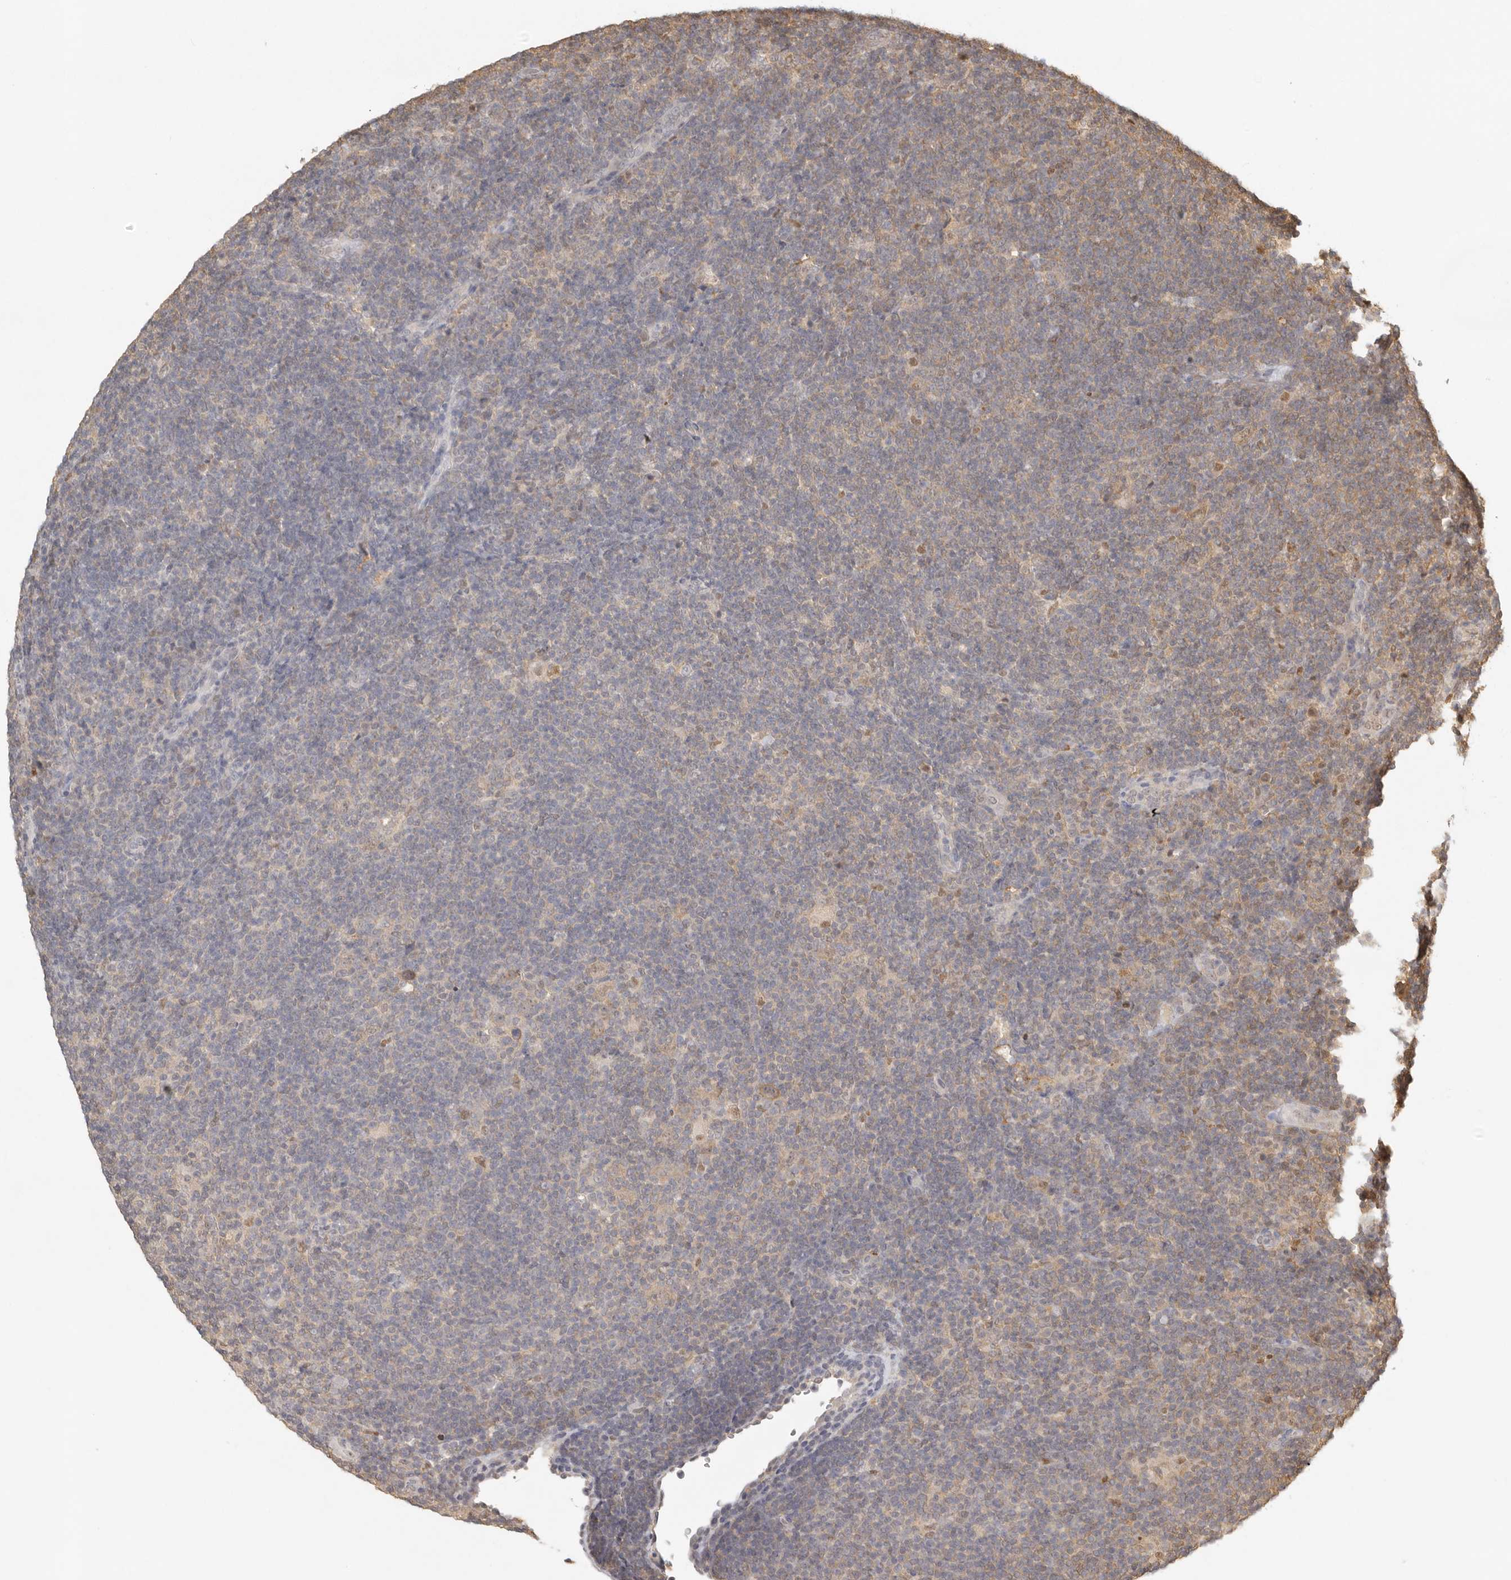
{"staining": {"intensity": "moderate", "quantity": ">75%", "location": "nuclear"}, "tissue": "lymphoma", "cell_type": "Tumor cells", "image_type": "cancer", "snomed": [{"axis": "morphology", "description": "Hodgkin's disease, NOS"}, {"axis": "topography", "description": "Lymph node"}], "caption": "High-power microscopy captured an IHC image of Hodgkin's disease, revealing moderate nuclear positivity in about >75% of tumor cells. Using DAB (brown) and hematoxylin (blue) stains, captured at high magnification using brightfield microscopy.", "gene": "PSMA5", "patient": {"sex": "female", "age": 57}}